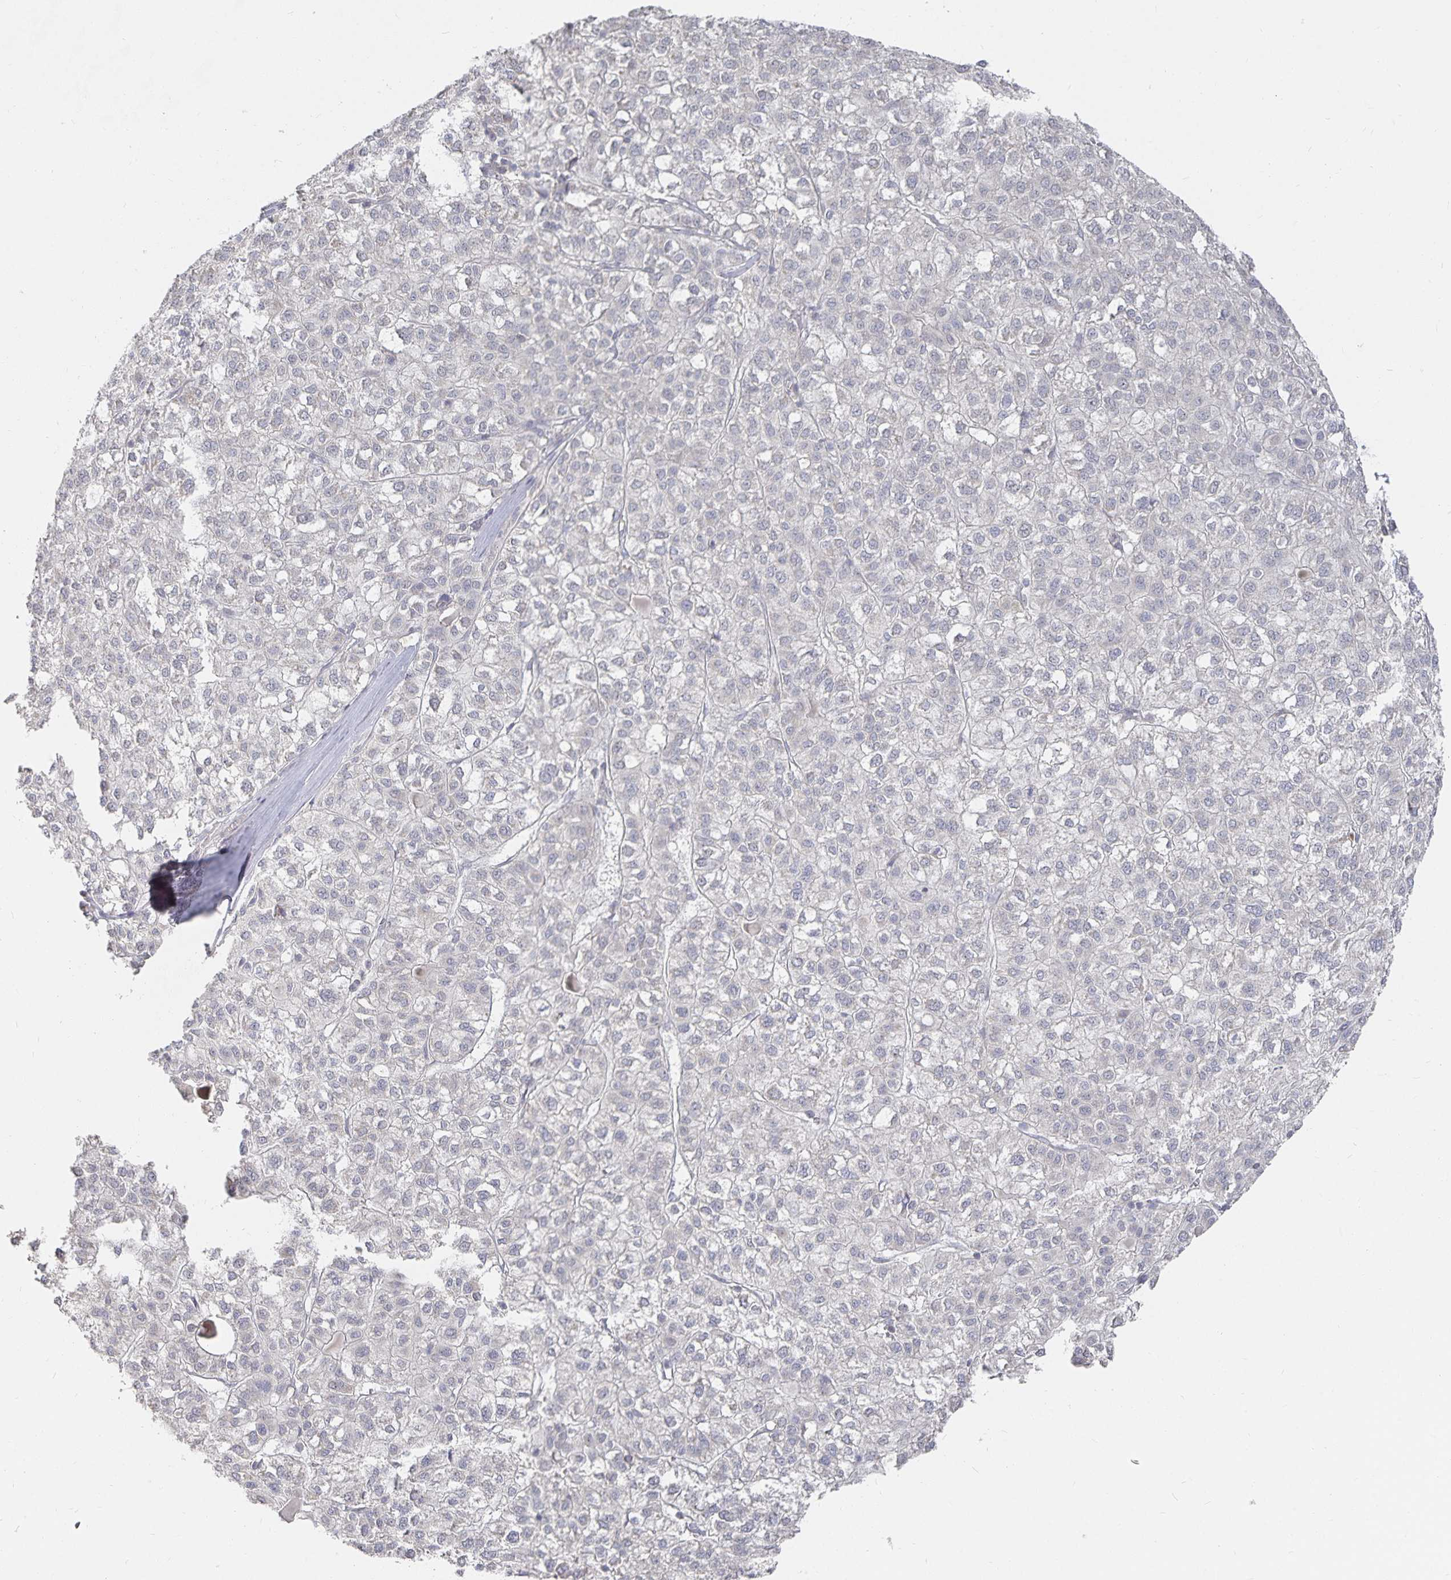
{"staining": {"intensity": "negative", "quantity": "none", "location": "none"}, "tissue": "liver cancer", "cell_type": "Tumor cells", "image_type": "cancer", "snomed": [{"axis": "morphology", "description": "Carcinoma, Hepatocellular, NOS"}, {"axis": "topography", "description": "Liver"}], "caption": "High magnification brightfield microscopy of liver hepatocellular carcinoma stained with DAB (brown) and counterstained with hematoxylin (blue): tumor cells show no significant positivity.", "gene": "DNAH9", "patient": {"sex": "female", "age": 43}}